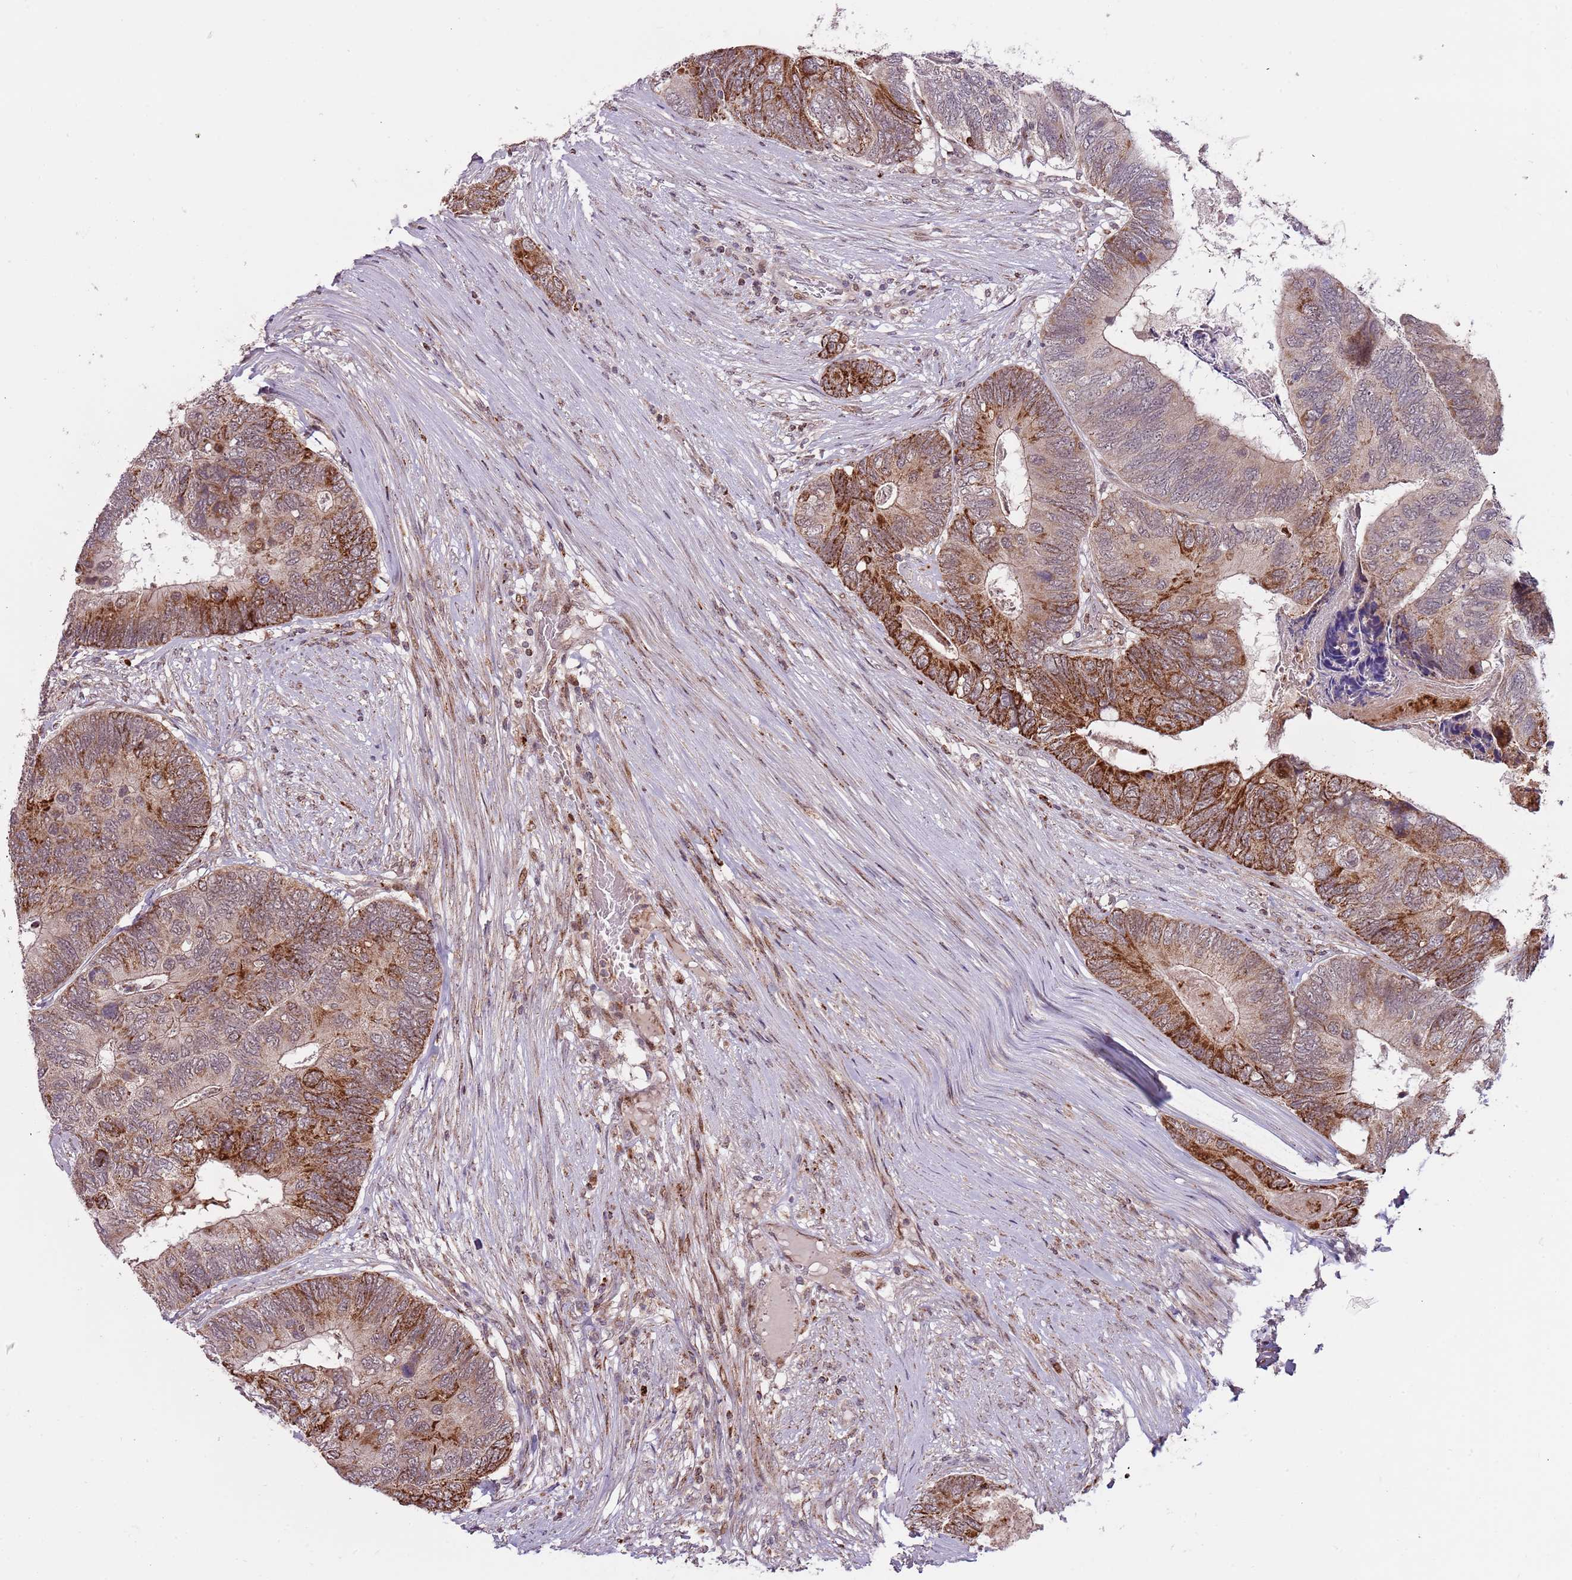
{"staining": {"intensity": "strong", "quantity": "25%-75%", "location": "cytoplasmic/membranous"}, "tissue": "colorectal cancer", "cell_type": "Tumor cells", "image_type": "cancer", "snomed": [{"axis": "morphology", "description": "Adenocarcinoma, NOS"}, {"axis": "topography", "description": "Colon"}], "caption": "High-power microscopy captured an immunohistochemistry micrograph of colorectal cancer (adenocarcinoma), revealing strong cytoplasmic/membranous staining in approximately 25%-75% of tumor cells. (IHC, brightfield microscopy, high magnification).", "gene": "ULK3", "patient": {"sex": "female", "age": 67}}